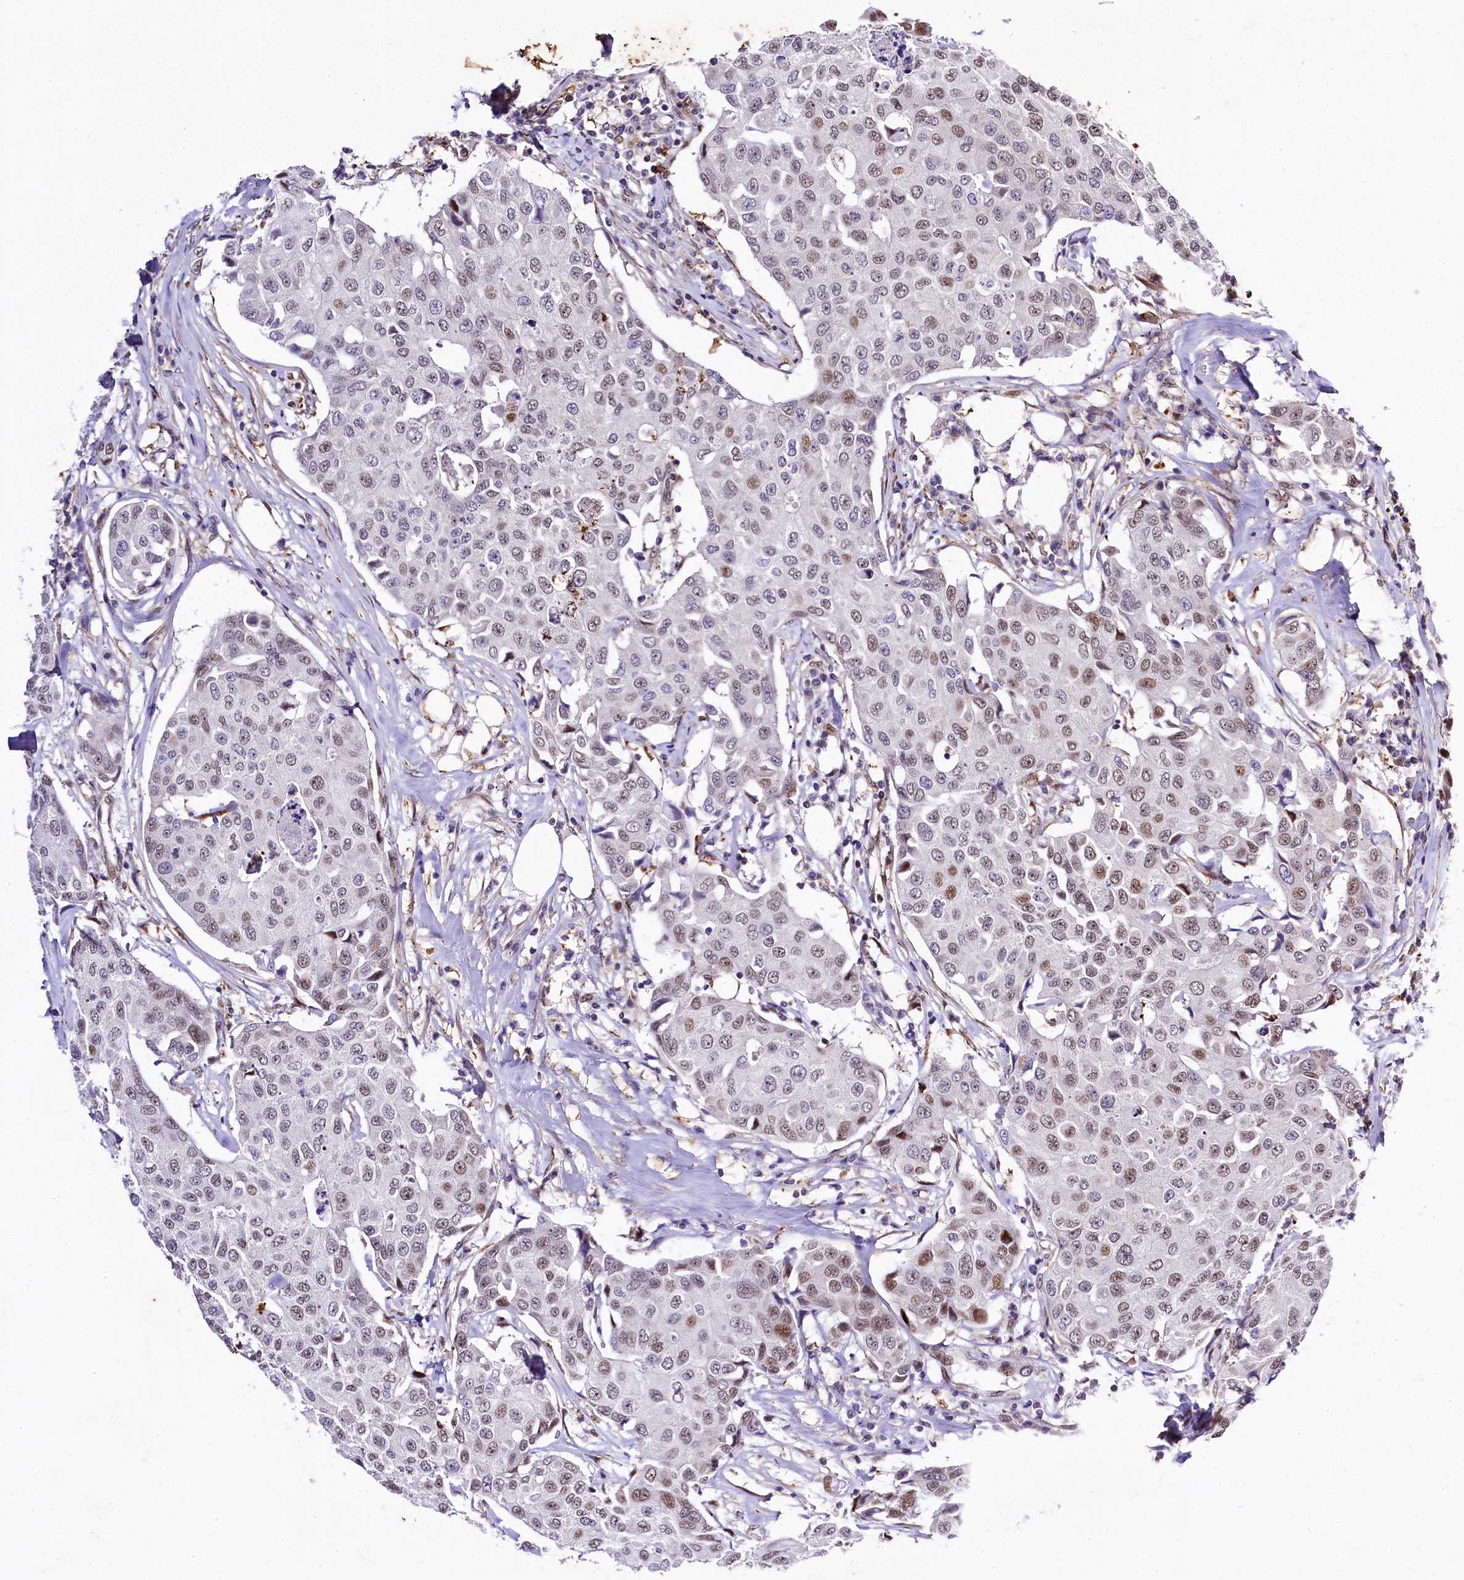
{"staining": {"intensity": "moderate", "quantity": "<25%", "location": "nuclear"}, "tissue": "breast cancer", "cell_type": "Tumor cells", "image_type": "cancer", "snomed": [{"axis": "morphology", "description": "Duct carcinoma"}, {"axis": "topography", "description": "Breast"}], "caption": "Protein staining reveals moderate nuclear positivity in approximately <25% of tumor cells in breast infiltrating ductal carcinoma.", "gene": "SAMD10", "patient": {"sex": "female", "age": 80}}